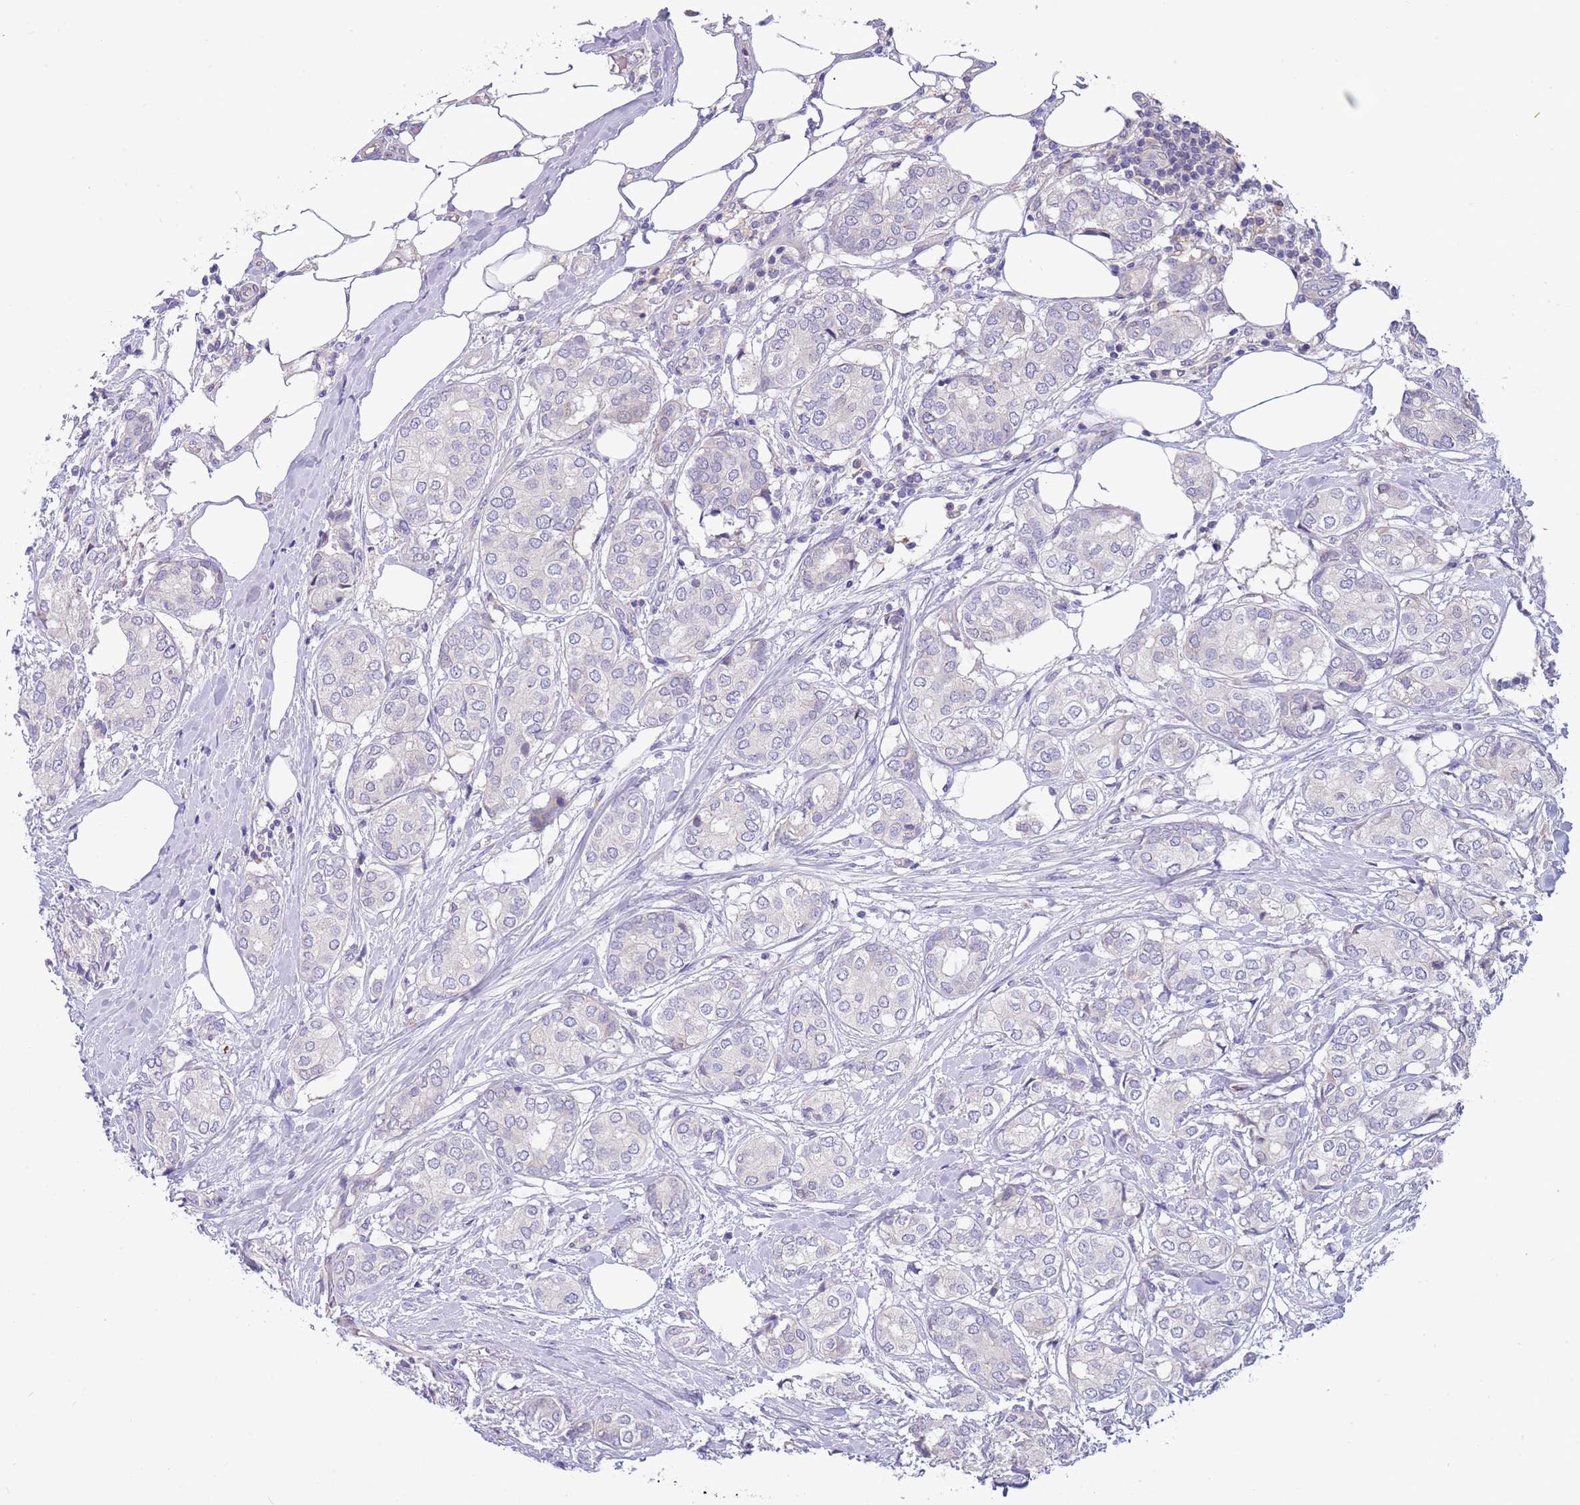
{"staining": {"intensity": "negative", "quantity": "none", "location": "none"}, "tissue": "breast cancer", "cell_type": "Tumor cells", "image_type": "cancer", "snomed": [{"axis": "morphology", "description": "Duct carcinoma"}, {"axis": "topography", "description": "Breast"}], "caption": "This histopathology image is of breast infiltrating ductal carcinoma stained with IHC to label a protein in brown with the nuclei are counter-stained blue. There is no expression in tumor cells. Brightfield microscopy of IHC stained with DAB (brown) and hematoxylin (blue), captured at high magnification.", "gene": "CABYR", "patient": {"sex": "female", "age": 73}}